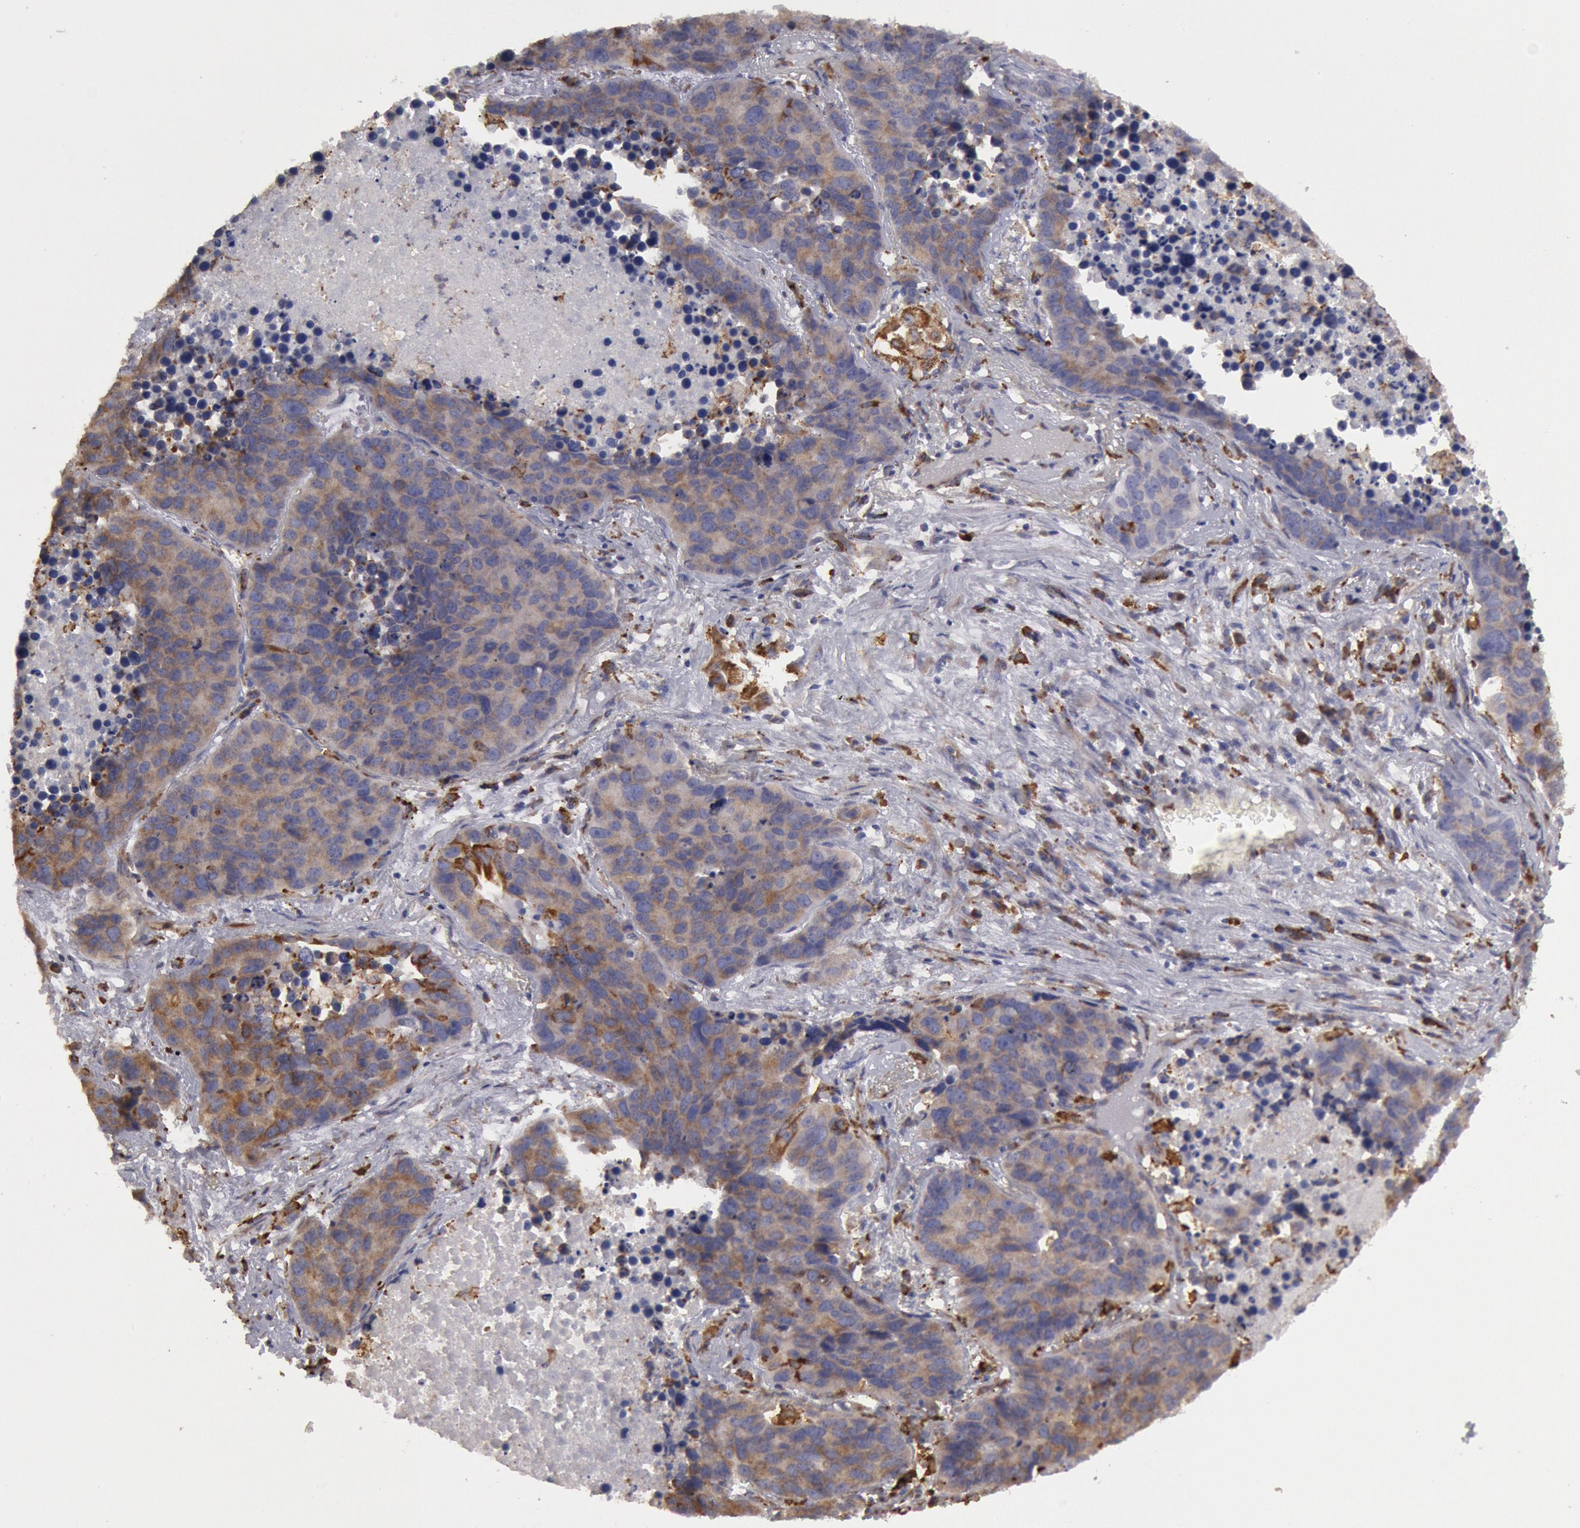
{"staining": {"intensity": "weak", "quantity": "25%-75%", "location": "cytoplasmic/membranous"}, "tissue": "lung cancer", "cell_type": "Tumor cells", "image_type": "cancer", "snomed": [{"axis": "morphology", "description": "Carcinoid, malignant, NOS"}, {"axis": "topography", "description": "Lung"}], "caption": "A brown stain shows weak cytoplasmic/membranous positivity of a protein in human carcinoid (malignant) (lung) tumor cells. The staining is performed using DAB brown chromogen to label protein expression. The nuclei are counter-stained blue using hematoxylin.", "gene": "ERP44", "patient": {"sex": "male", "age": 60}}